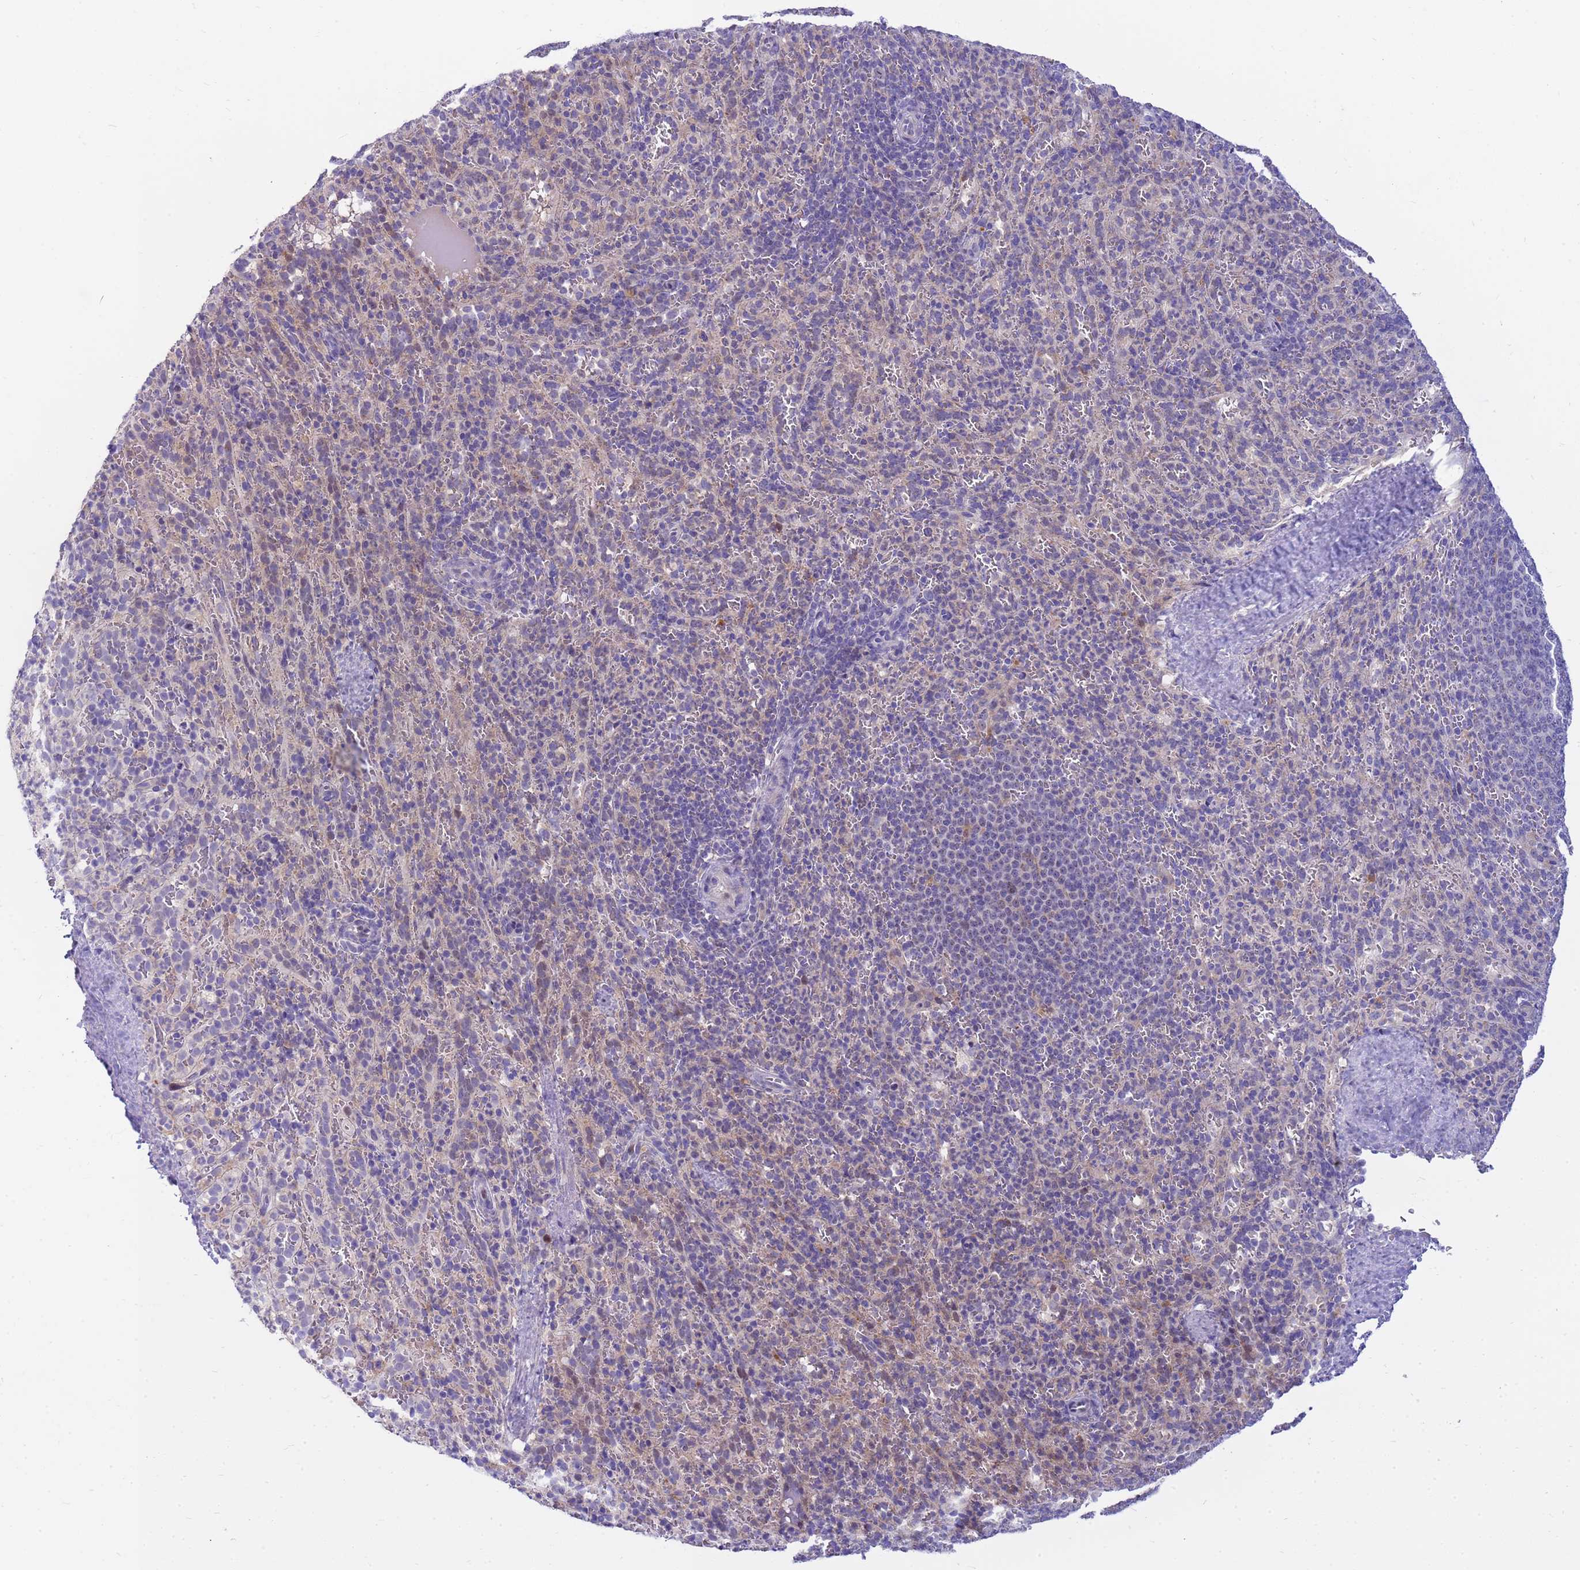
{"staining": {"intensity": "negative", "quantity": "none", "location": "none"}, "tissue": "spleen", "cell_type": "Cells in red pulp", "image_type": "normal", "snomed": [{"axis": "morphology", "description": "Normal tissue, NOS"}, {"axis": "topography", "description": "Spleen"}], "caption": "Spleen was stained to show a protein in brown. There is no significant staining in cells in red pulp. (DAB immunohistochemistry, high magnification).", "gene": "LRATD1", "patient": {"sex": "female", "age": 21}}